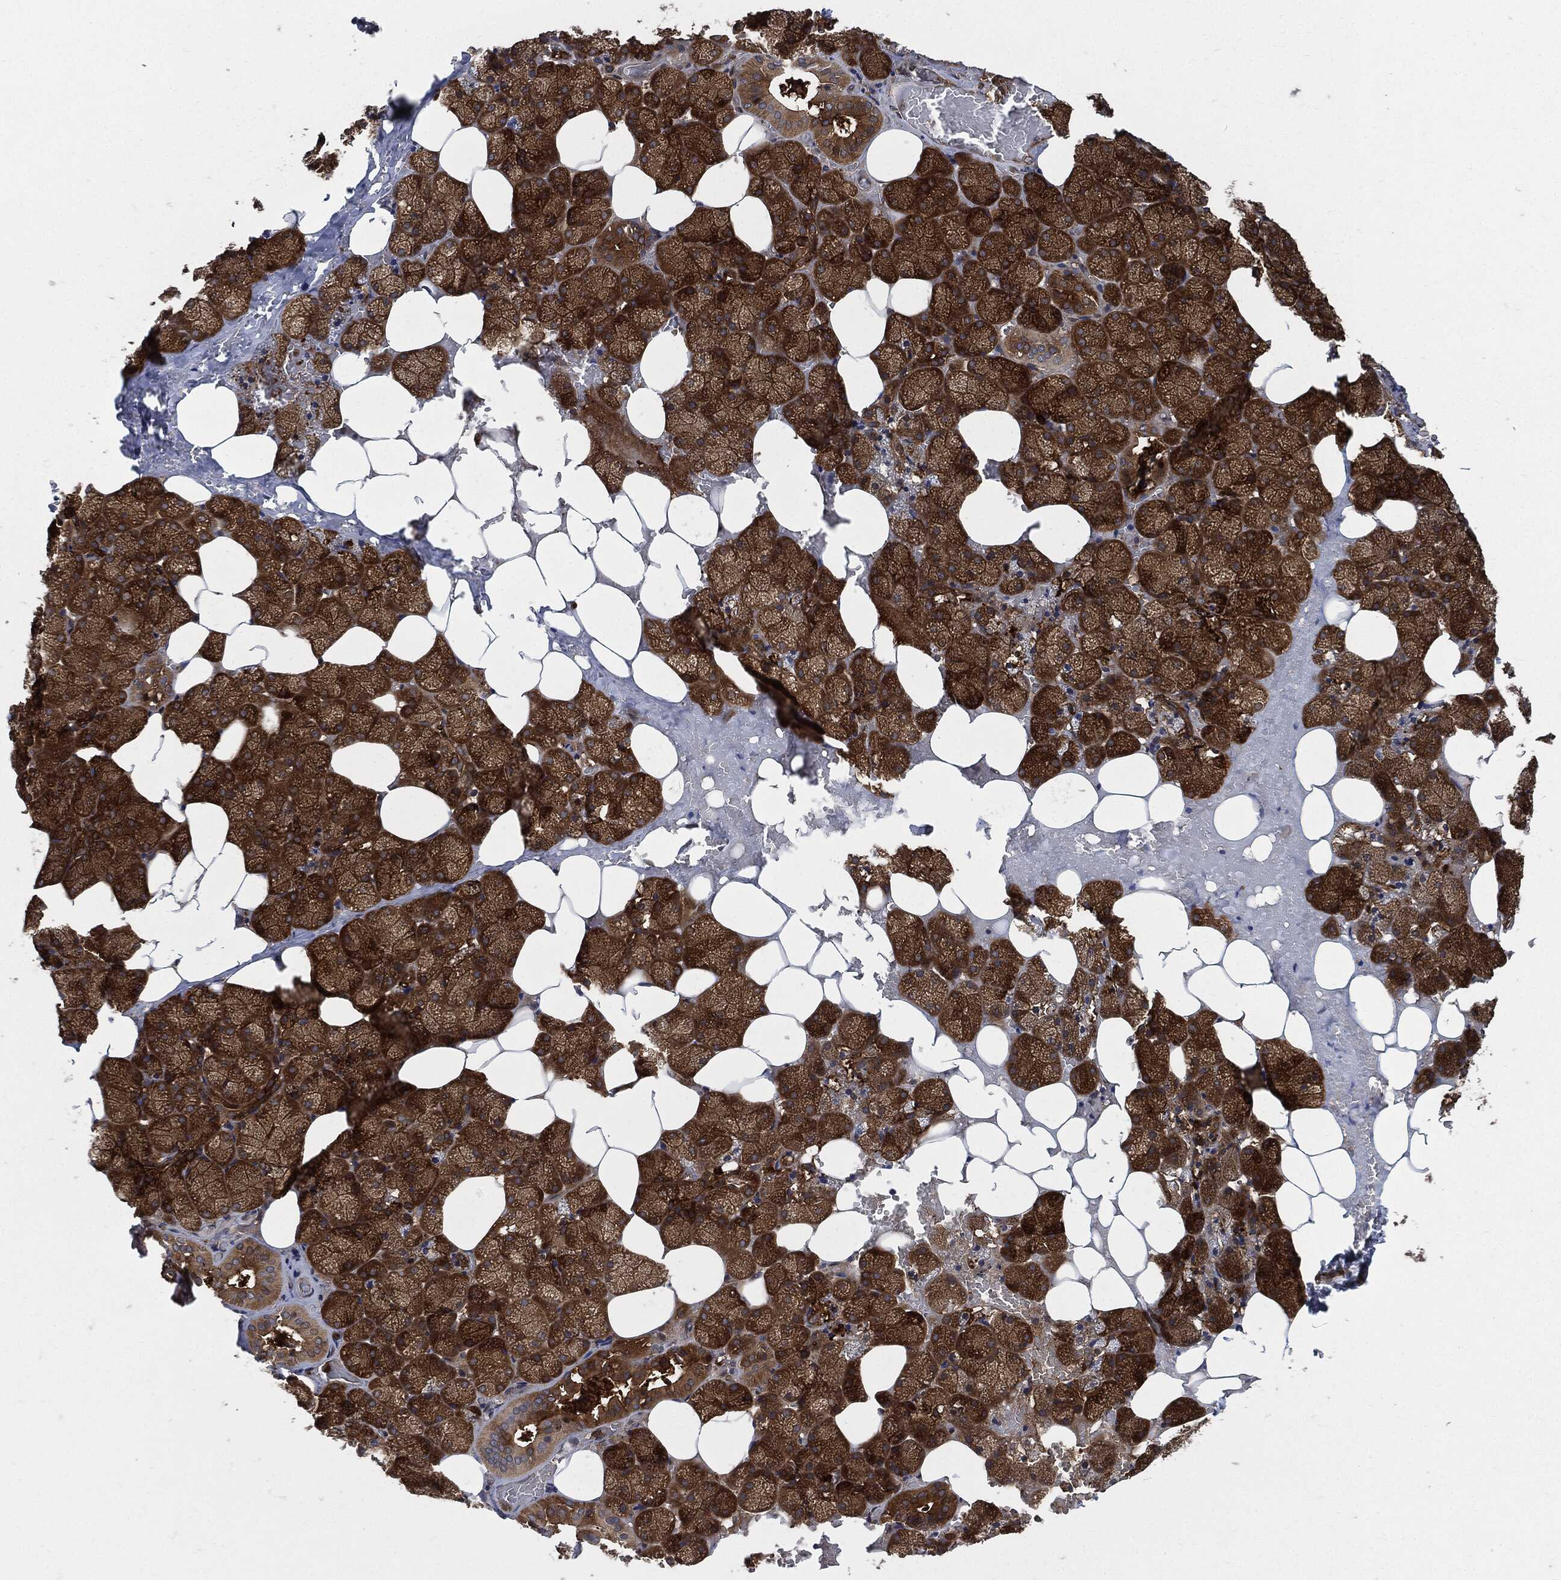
{"staining": {"intensity": "strong", "quantity": ">75%", "location": "cytoplasmic/membranous"}, "tissue": "salivary gland", "cell_type": "Glandular cells", "image_type": "normal", "snomed": [{"axis": "morphology", "description": "Normal tissue, NOS"}, {"axis": "topography", "description": "Salivary gland"}], "caption": "Immunohistochemistry (IHC) of unremarkable salivary gland exhibits high levels of strong cytoplasmic/membranous positivity in approximately >75% of glandular cells.", "gene": "XPNPEP1", "patient": {"sex": "male", "age": 38}}